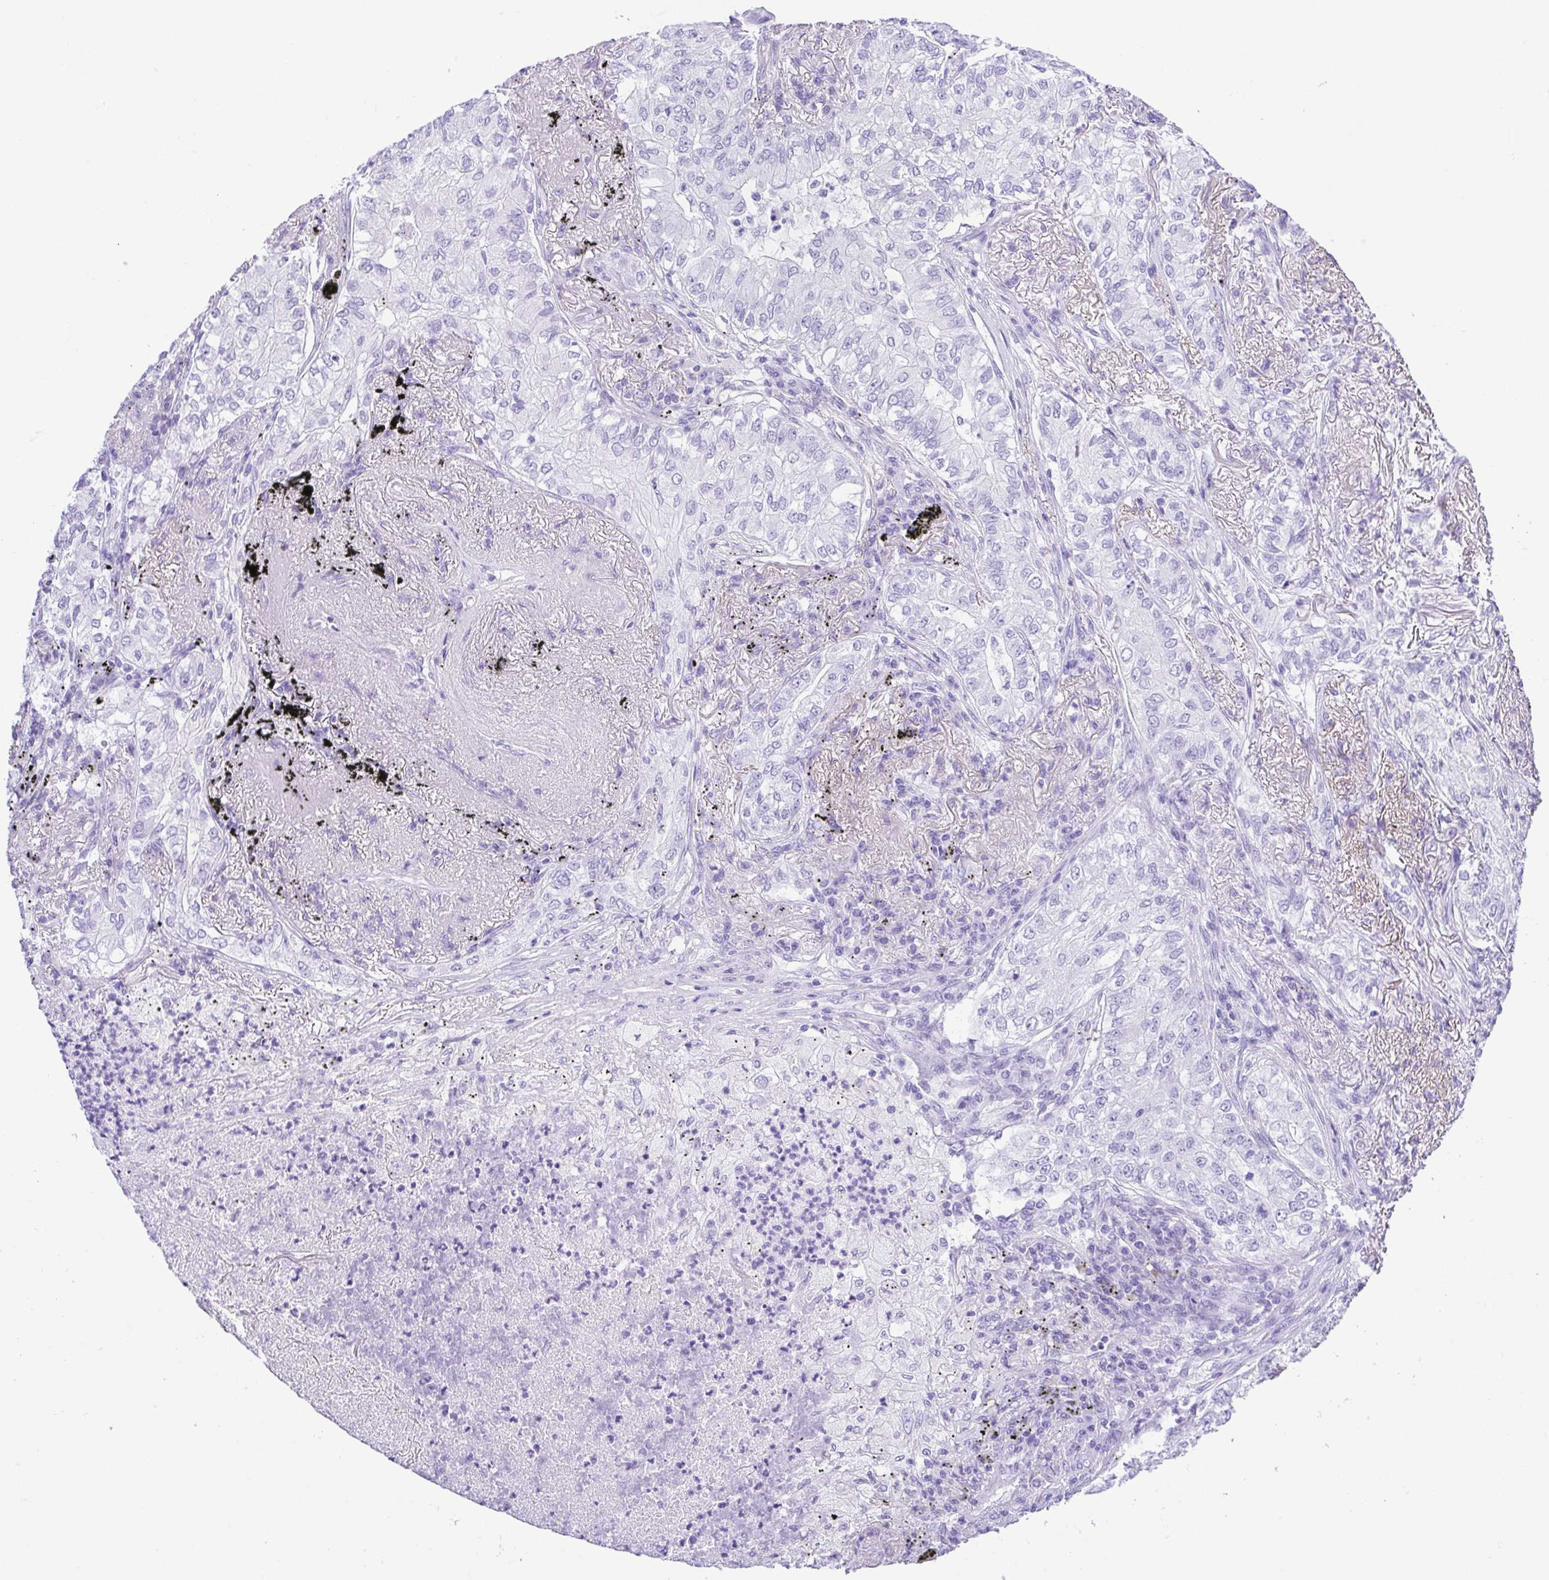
{"staining": {"intensity": "negative", "quantity": "none", "location": "none"}, "tissue": "lung cancer", "cell_type": "Tumor cells", "image_type": "cancer", "snomed": [{"axis": "morphology", "description": "Adenocarcinoma, NOS"}, {"axis": "topography", "description": "Lung"}], "caption": "High magnification brightfield microscopy of lung cancer (adenocarcinoma) stained with DAB (brown) and counterstained with hematoxylin (blue): tumor cells show no significant staining. (DAB immunohistochemistry, high magnification).", "gene": "CDSN", "patient": {"sex": "female", "age": 73}}